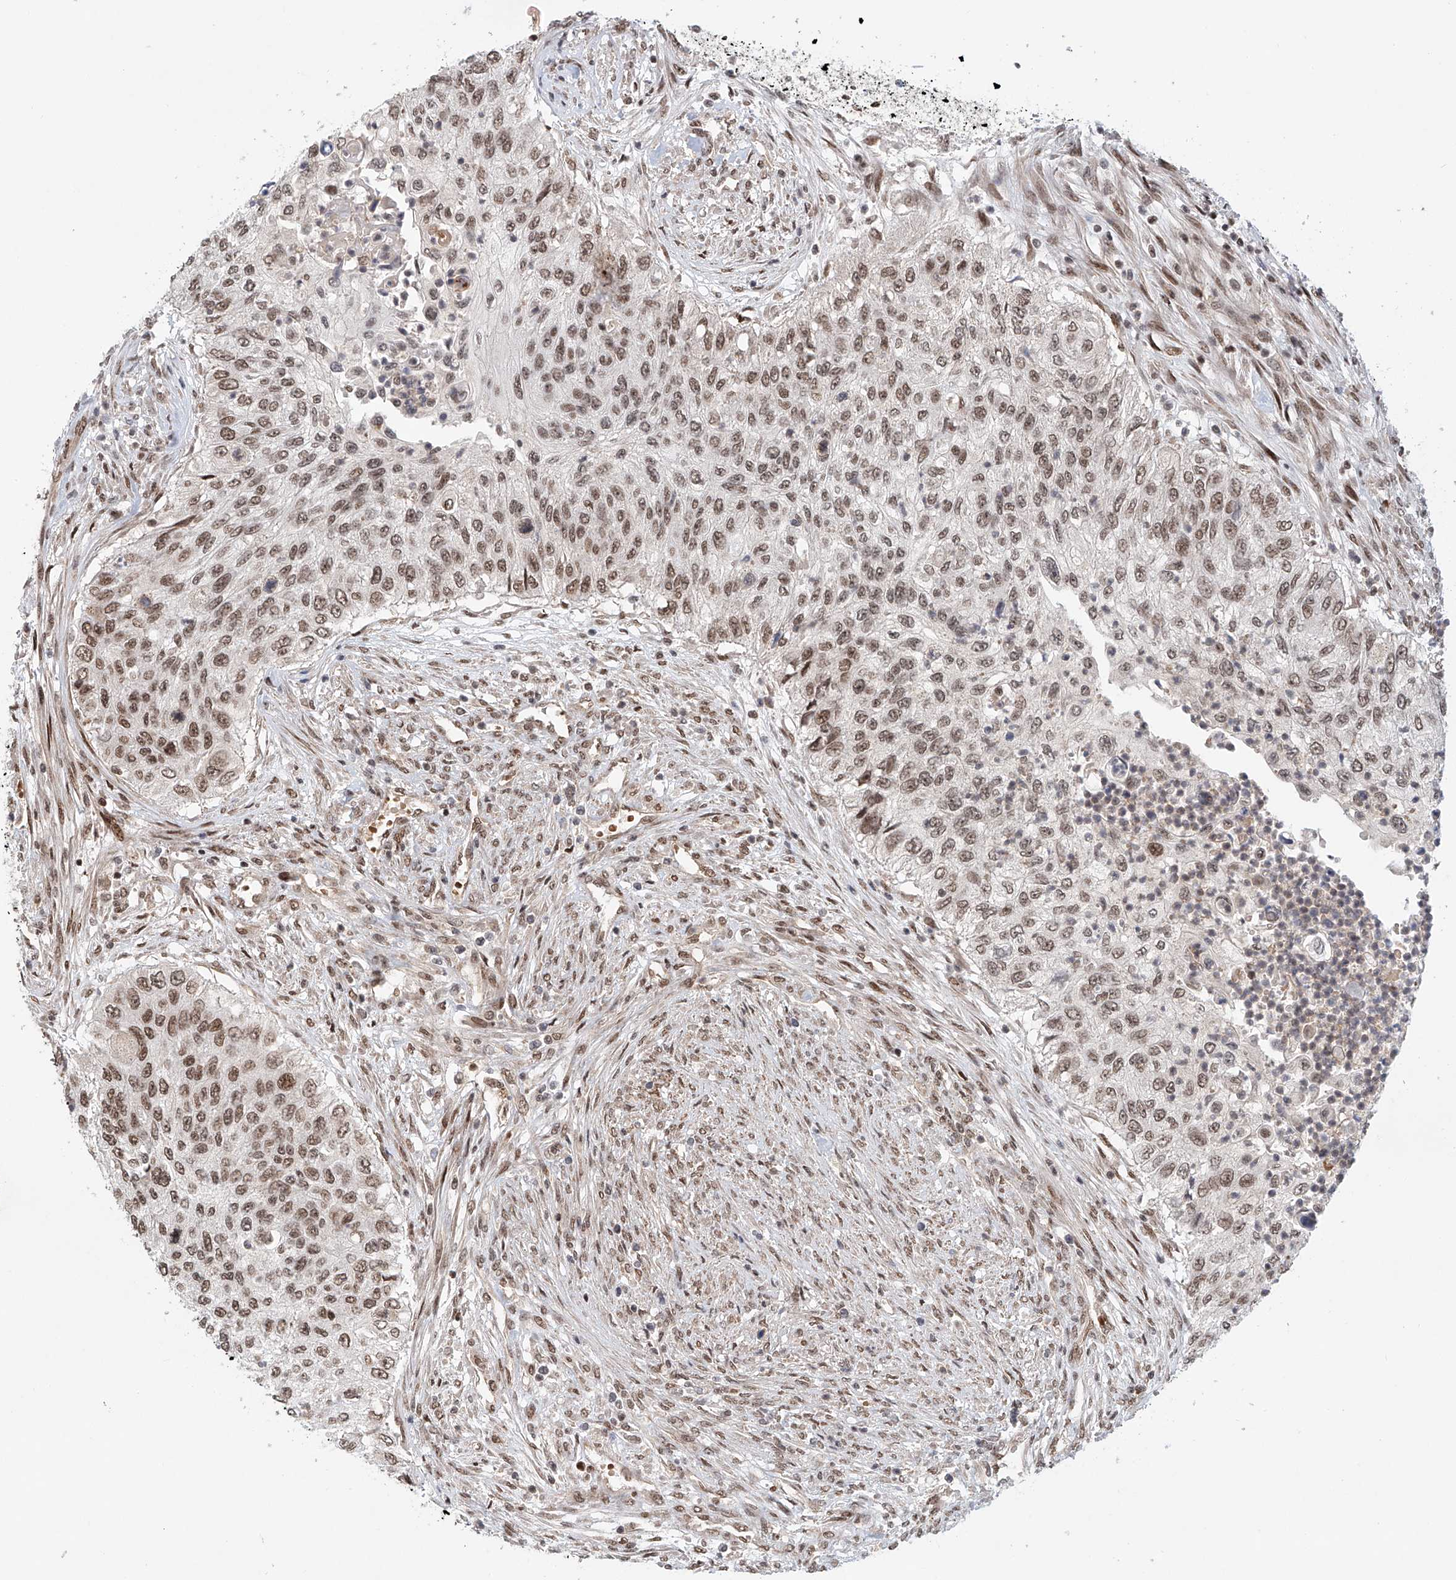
{"staining": {"intensity": "moderate", "quantity": ">75%", "location": "nuclear"}, "tissue": "urothelial cancer", "cell_type": "Tumor cells", "image_type": "cancer", "snomed": [{"axis": "morphology", "description": "Urothelial carcinoma, High grade"}, {"axis": "topography", "description": "Urinary bladder"}], "caption": "IHC of human urothelial carcinoma (high-grade) shows medium levels of moderate nuclear expression in about >75% of tumor cells.", "gene": "ZNF470", "patient": {"sex": "female", "age": 60}}